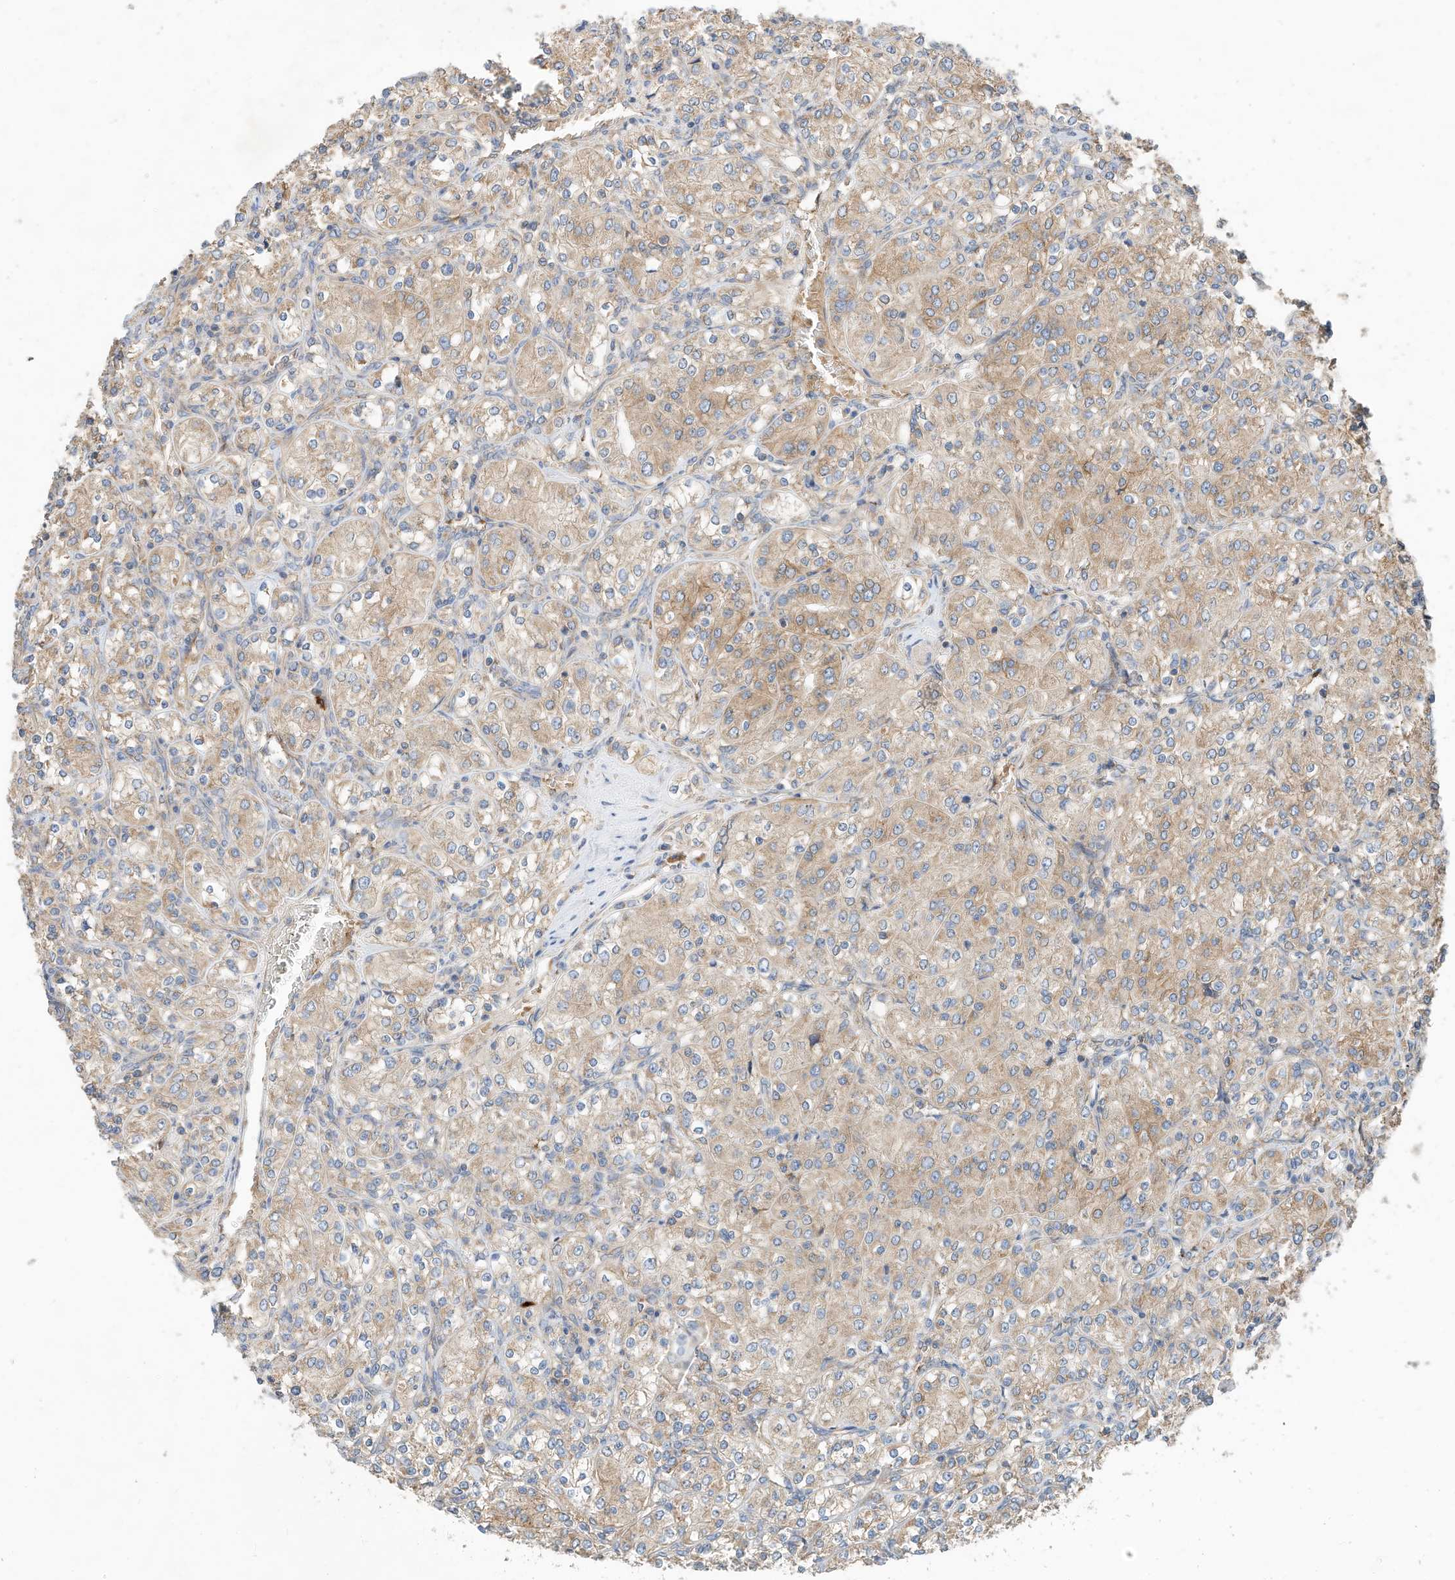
{"staining": {"intensity": "moderate", "quantity": "25%-75%", "location": "cytoplasmic/membranous"}, "tissue": "renal cancer", "cell_type": "Tumor cells", "image_type": "cancer", "snomed": [{"axis": "morphology", "description": "Adenocarcinoma, NOS"}, {"axis": "topography", "description": "Kidney"}], "caption": "The immunohistochemical stain labels moderate cytoplasmic/membranous expression in tumor cells of renal cancer (adenocarcinoma) tissue. Nuclei are stained in blue.", "gene": "CPAMD8", "patient": {"sex": "male", "age": 77}}